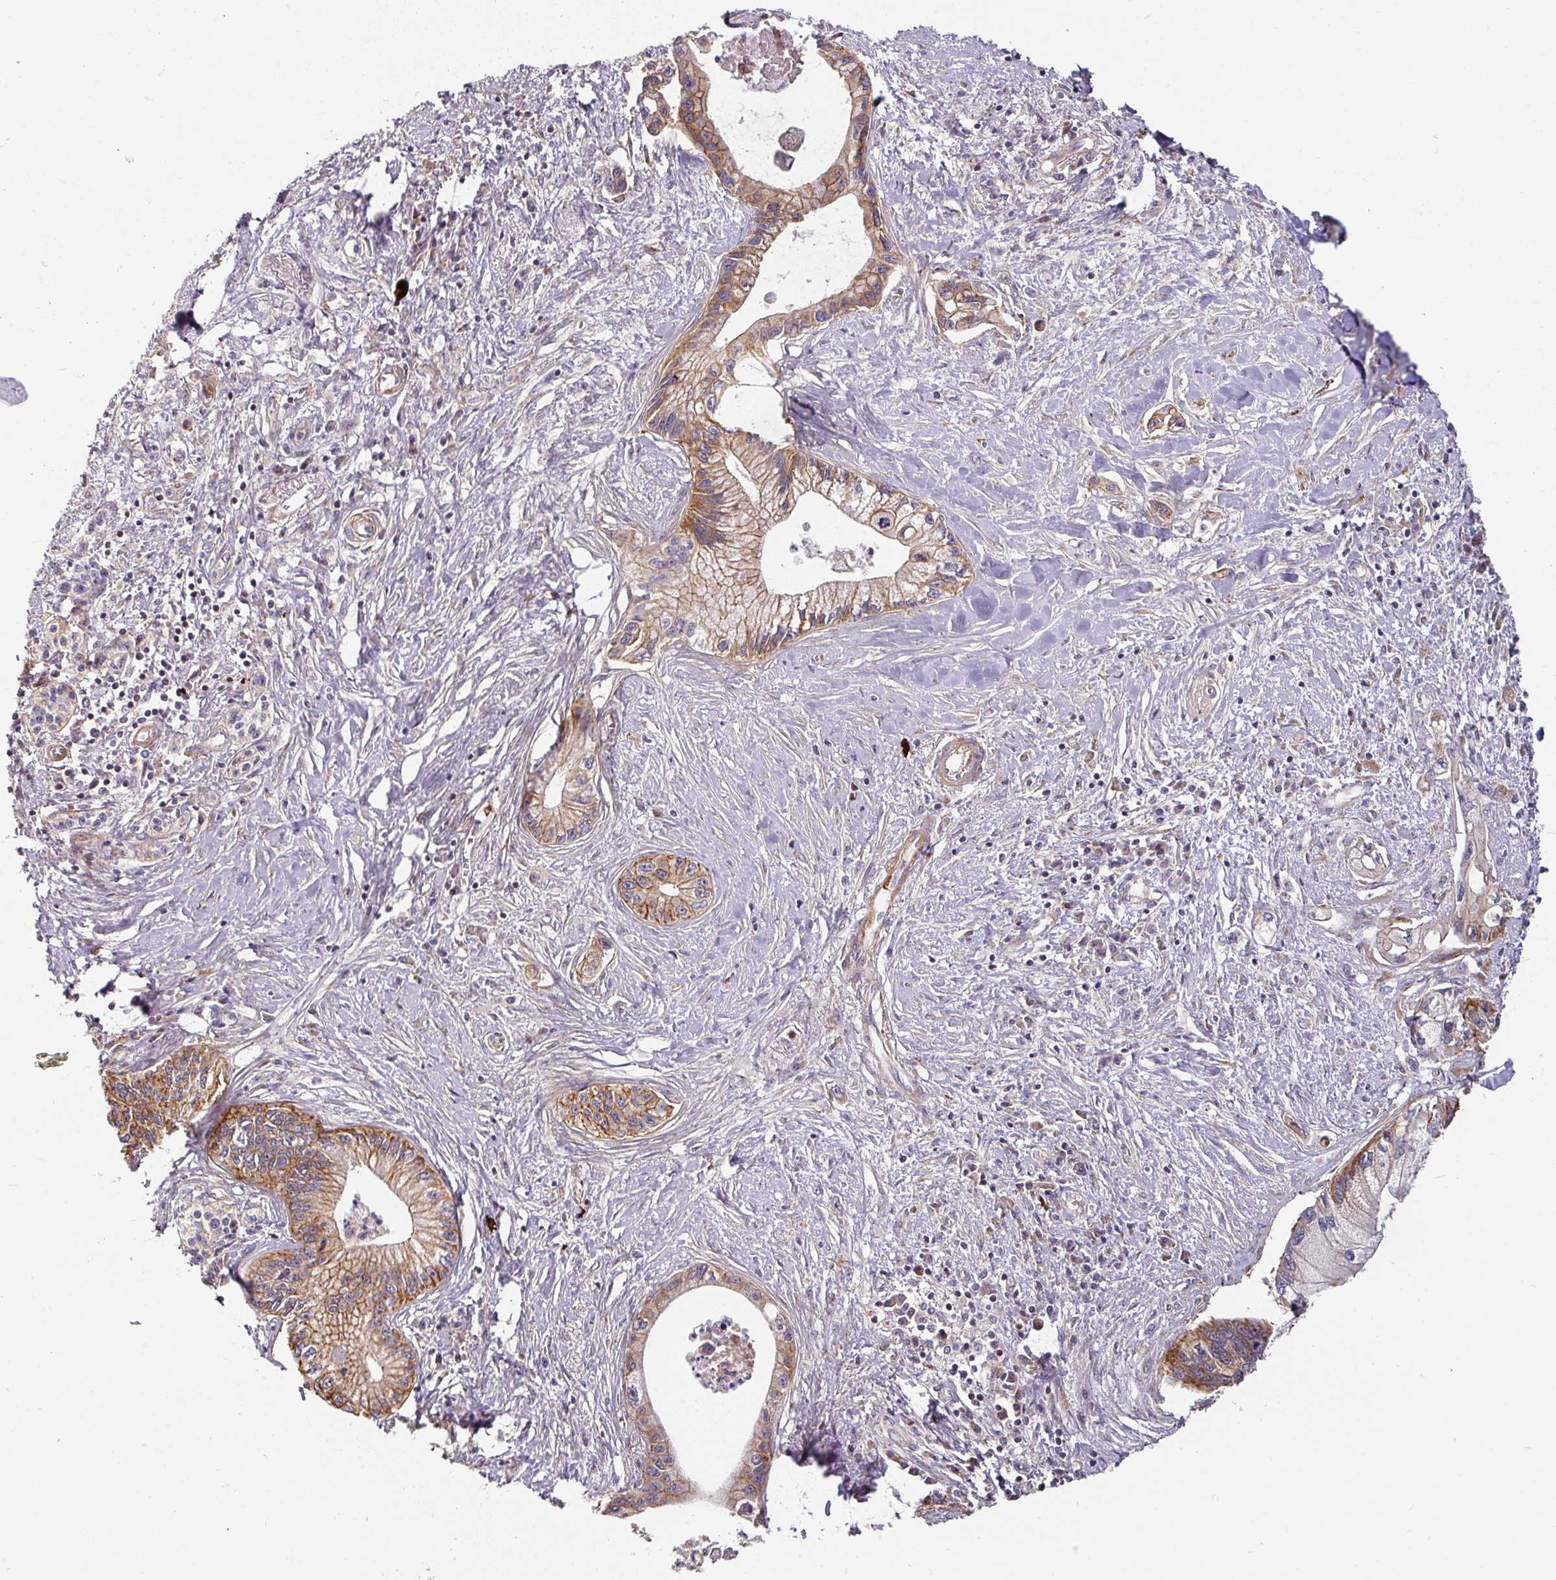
{"staining": {"intensity": "moderate", "quantity": ">75%", "location": "cytoplasmic/membranous"}, "tissue": "pancreatic cancer", "cell_type": "Tumor cells", "image_type": "cancer", "snomed": [{"axis": "morphology", "description": "Adenocarcinoma, NOS"}, {"axis": "topography", "description": "Pancreas"}], "caption": "Immunohistochemical staining of pancreatic cancer demonstrates medium levels of moderate cytoplasmic/membranous positivity in approximately >75% of tumor cells.", "gene": "CASP2", "patient": {"sex": "male", "age": 61}}